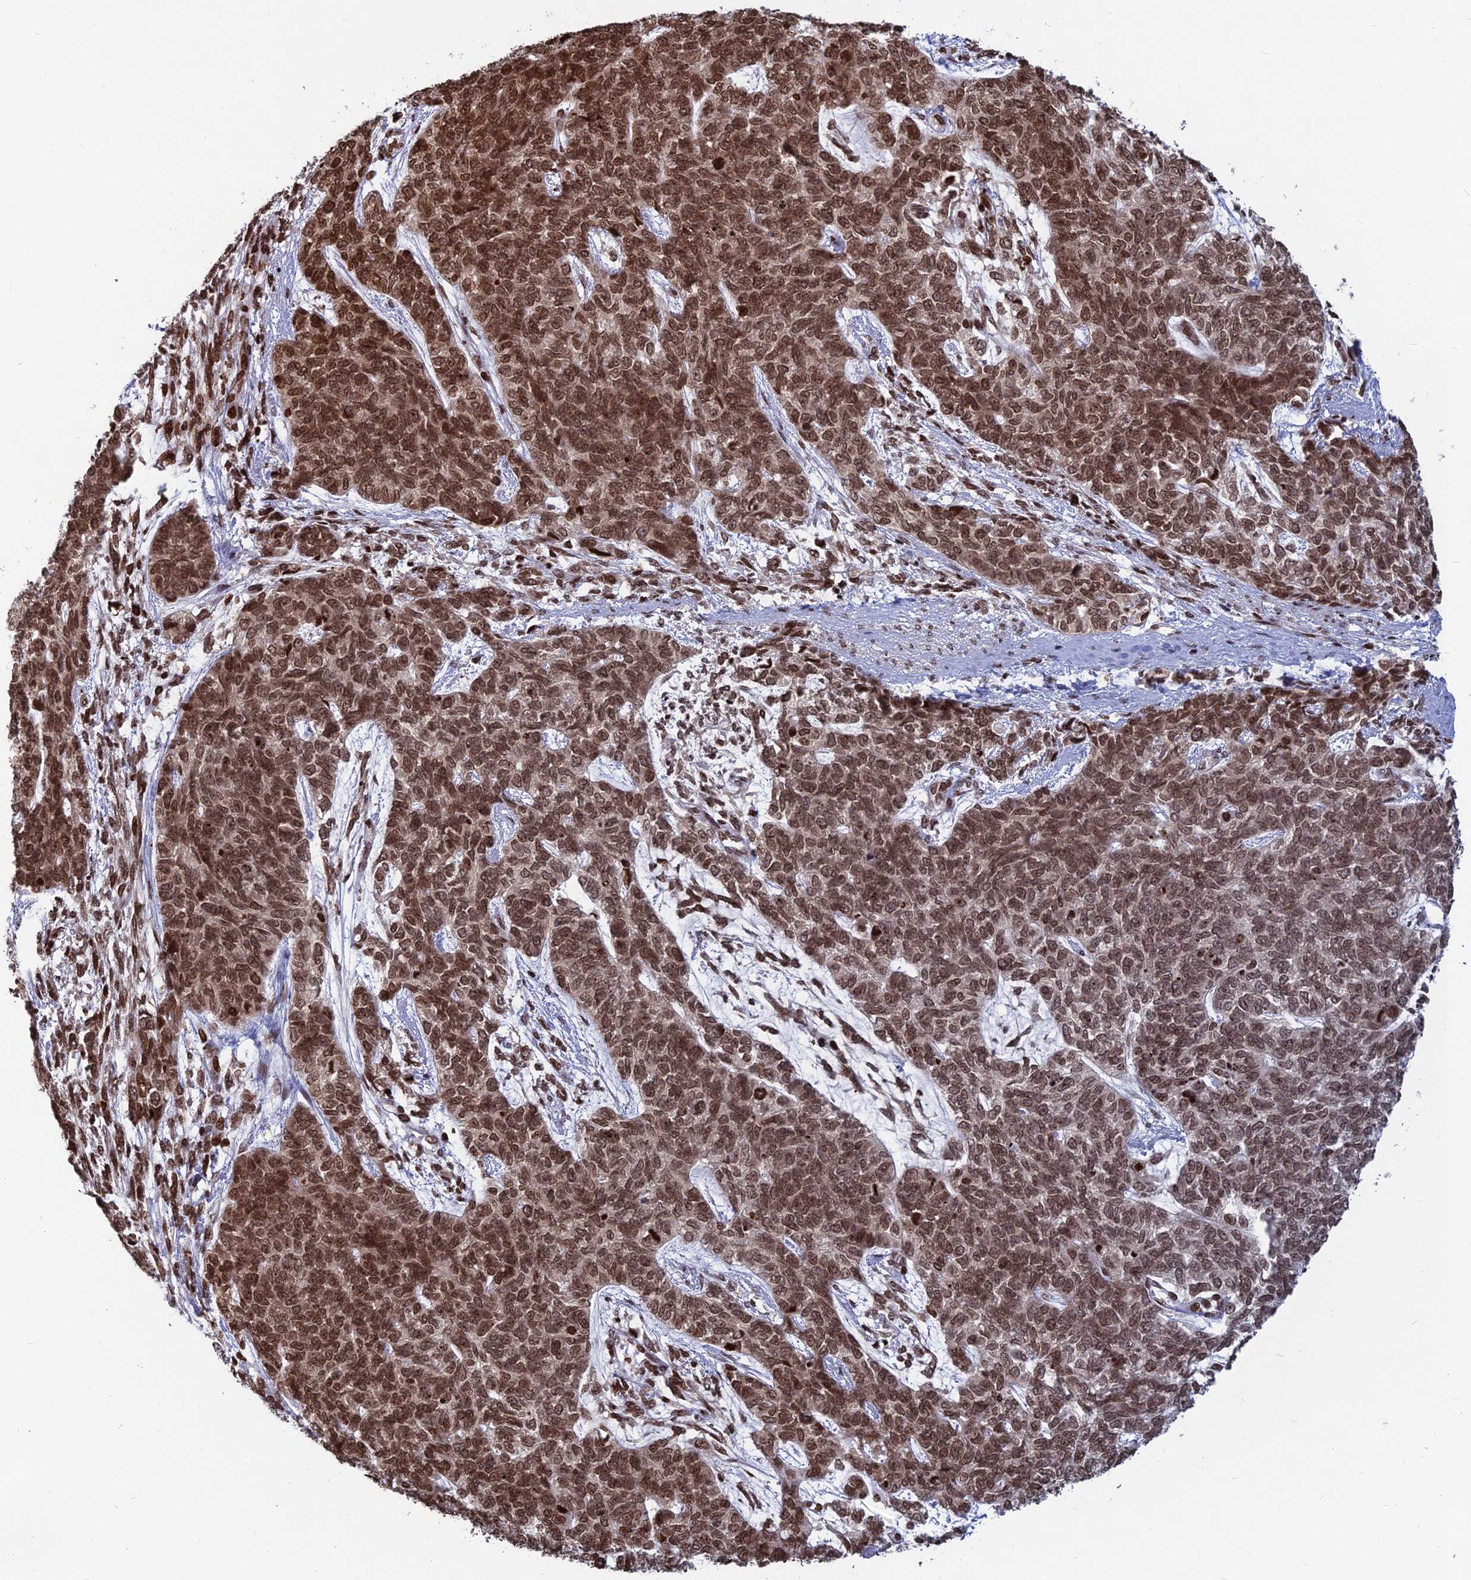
{"staining": {"intensity": "strong", "quantity": ">75%", "location": "nuclear"}, "tissue": "cervical cancer", "cell_type": "Tumor cells", "image_type": "cancer", "snomed": [{"axis": "morphology", "description": "Squamous cell carcinoma, NOS"}, {"axis": "topography", "description": "Cervix"}], "caption": "Immunohistochemistry image of cervical squamous cell carcinoma stained for a protein (brown), which displays high levels of strong nuclear staining in about >75% of tumor cells.", "gene": "TET2", "patient": {"sex": "female", "age": 63}}